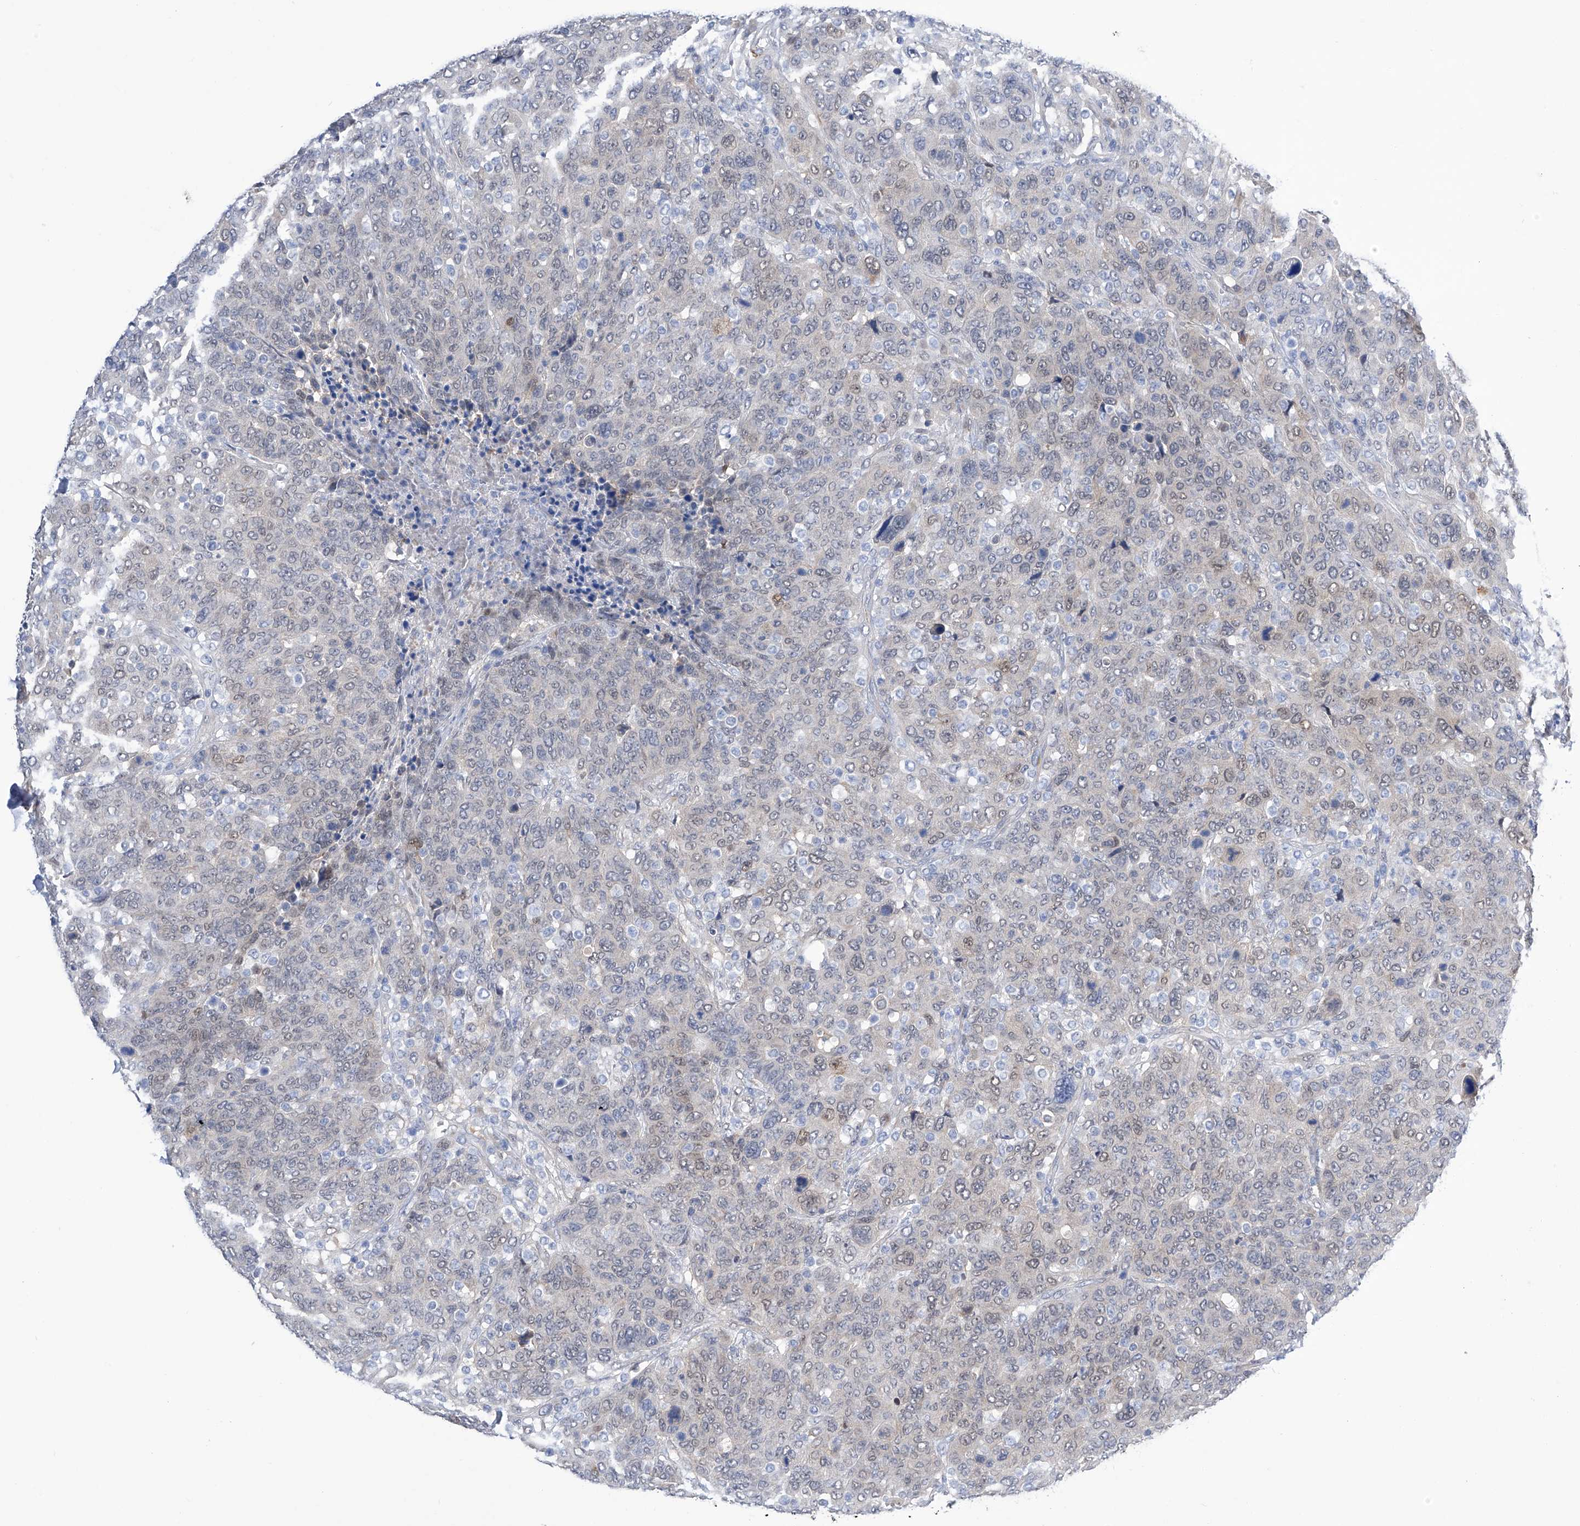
{"staining": {"intensity": "weak", "quantity": "<25%", "location": "nuclear"}, "tissue": "breast cancer", "cell_type": "Tumor cells", "image_type": "cancer", "snomed": [{"axis": "morphology", "description": "Duct carcinoma"}, {"axis": "topography", "description": "Breast"}], "caption": "The immunohistochemistry photomicrograph has no significant positivity in tumor cells of breast invasive ductal carcinoma tissue.", "gene": "PGM3", "patient": {"sex": "female", "age": 37}}